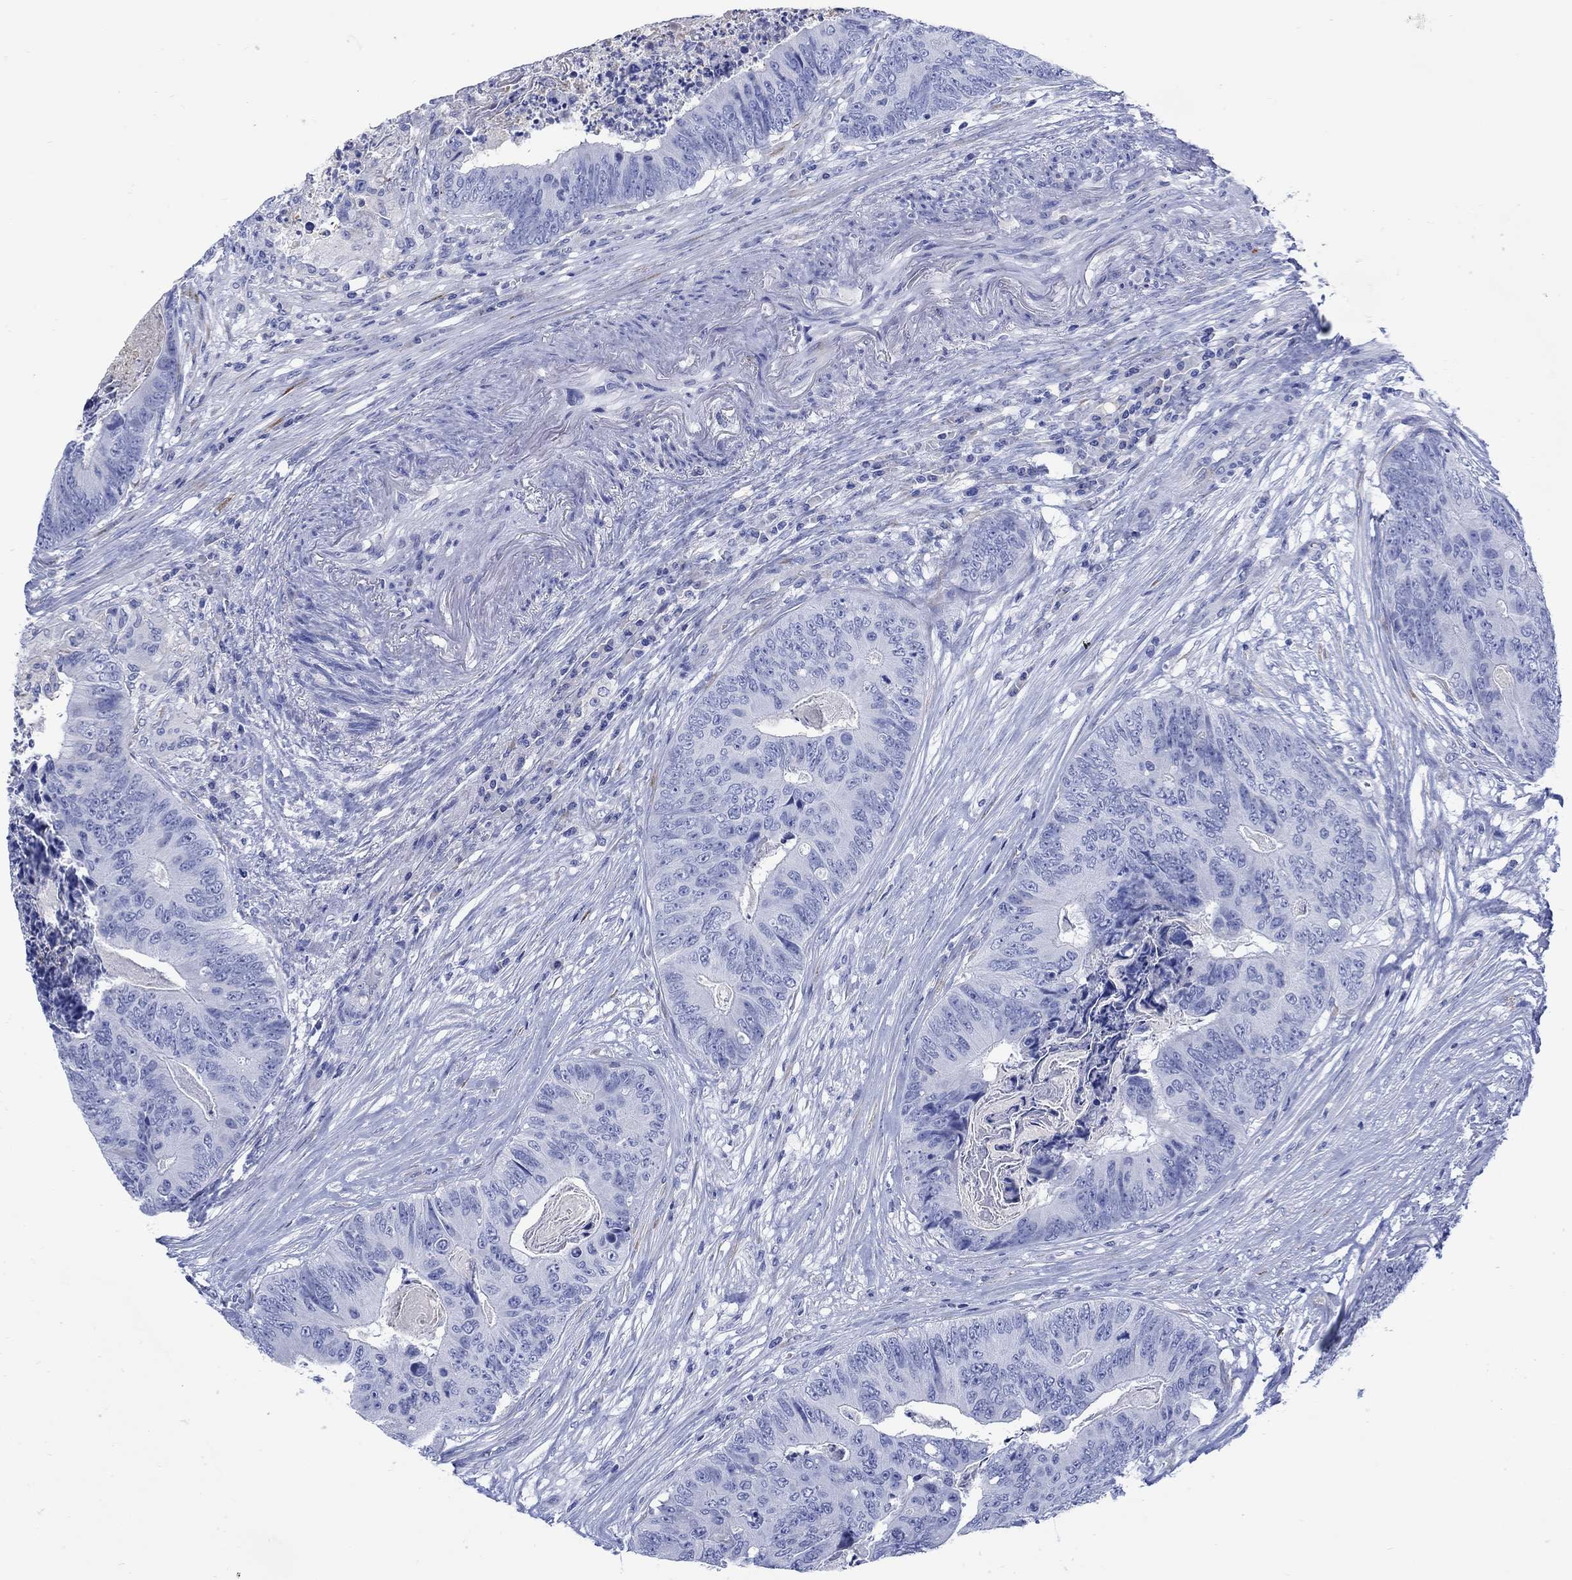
{"staining": {"intensity": "negative", "quantity": "none", "location": "none"}, "tissue": "colorectal cancer", "cell_type": "Tumor cells", "image_type": "cancer", "snomed": [{"axis": "morphology", "description": "Adenocarcinoma, NOS"}, {"axis": "topography", "description": "Colon"}], "caption": "Colorectal cancer (adenocarcinoma) was stained to show a protein in brown. There is no significant expression in tumor cells. (Brightfield microscopy of DAB (3,3'-diaminobenzidine) immunohistochemistry at high magnification).", "gene": "MYL1", "patient": {"sex": "male", "age": 84}}